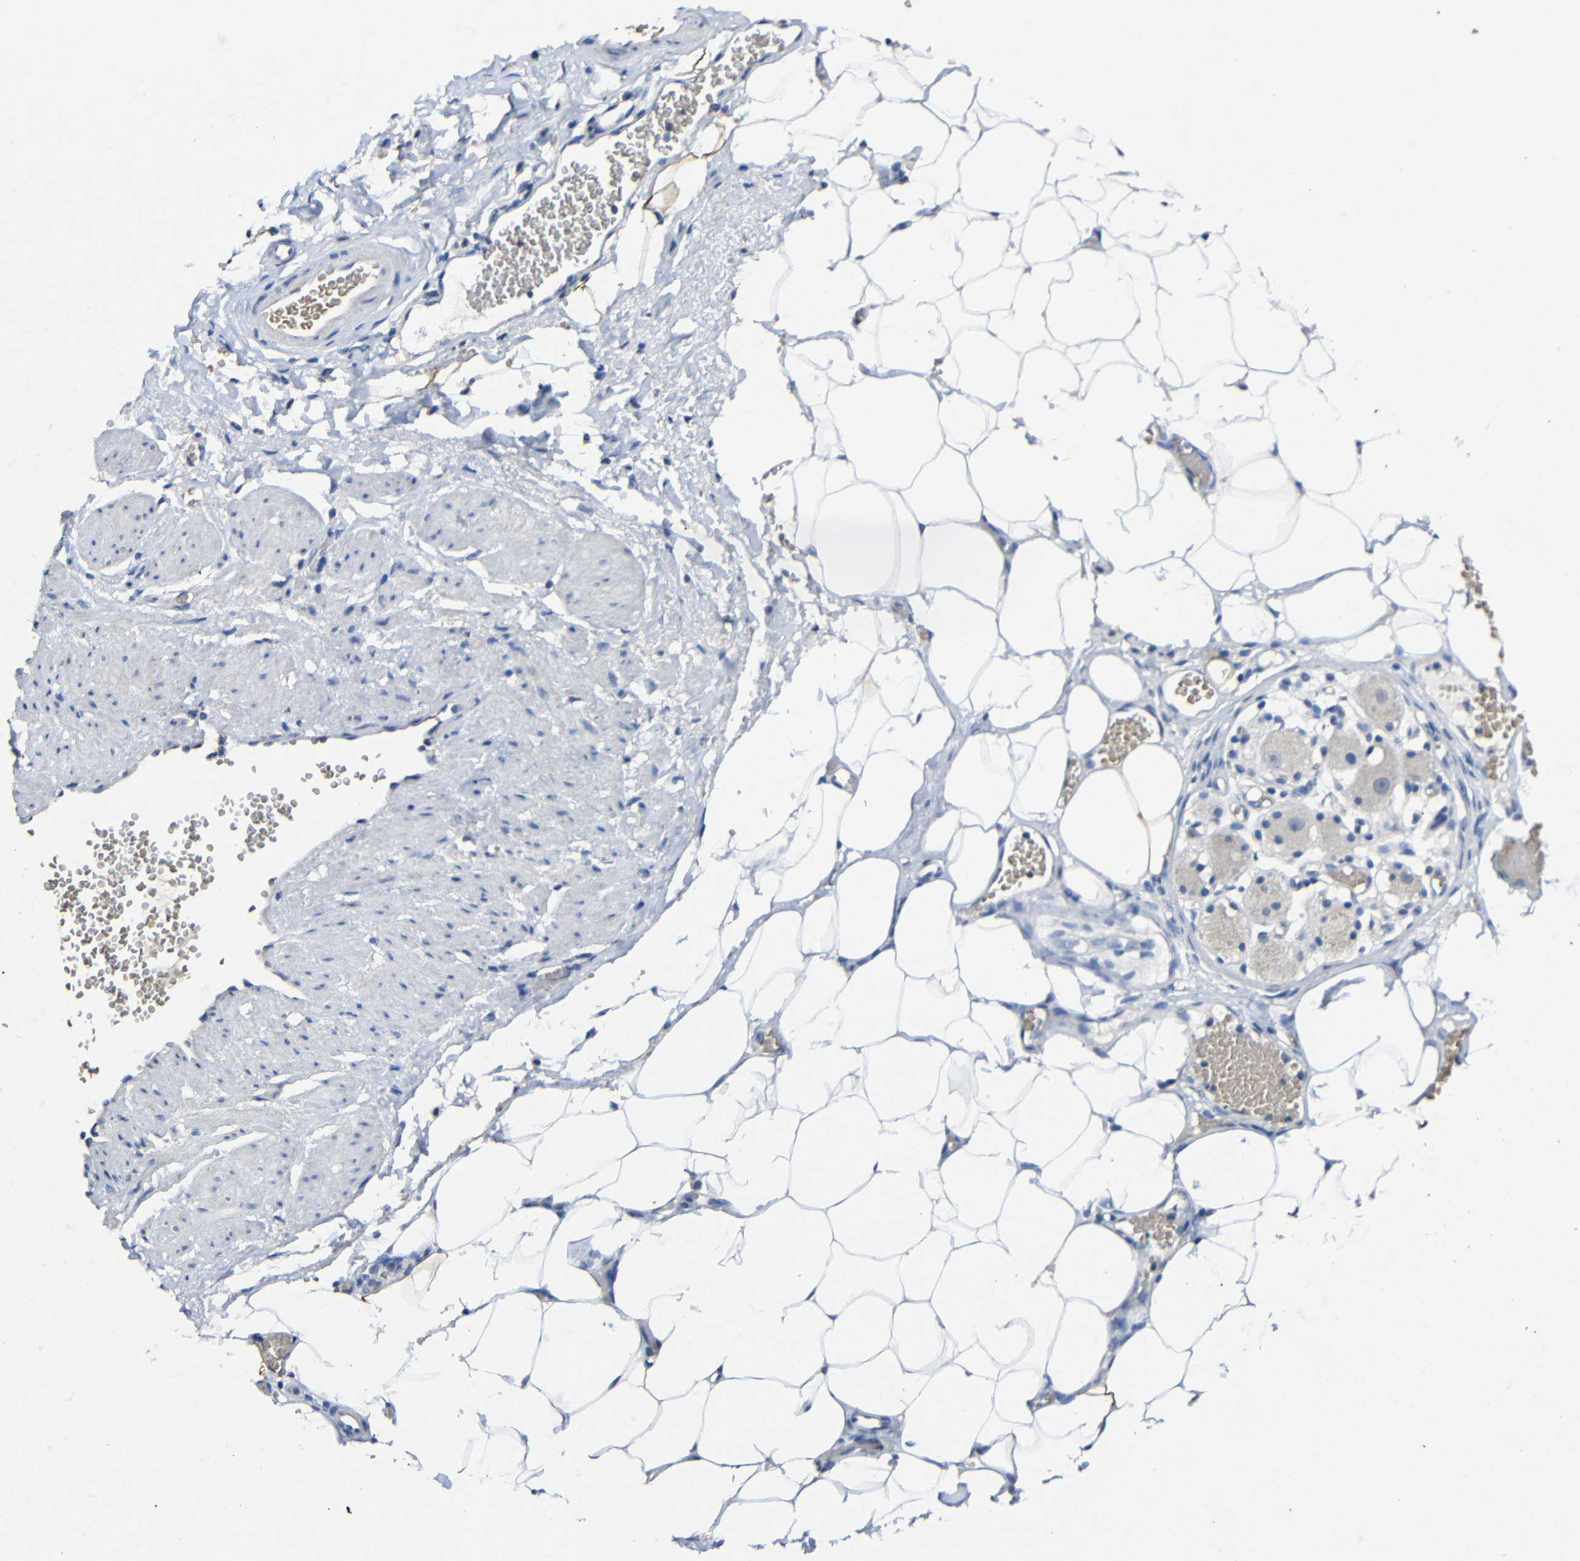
{"staining": {"intensity": "negative", "quantity": "none", "location": "none"}, "tissue": "adipose tissue", "cell_type": "Adipocytes", "image_type": "normal", "snomed": [{"axis": "morphology", "description": "Normal tissue, NOS"}, {"axis": "topography", "description": "Soft tissue"}, {"axis": "topography", "description": "Vascular tissue"}], "caption": "DAB immunohistochemical staining of unremarkable human adipose tissue shows no significant expression in adipocytes. (Stains: DAB immunohistochemistry (IHC) with hematoxylin counter stain, Microscopy: brightfield microscopy at high magnification).", "gene": "HNF1A", "patient": {"sex": "female", "age": 35}}